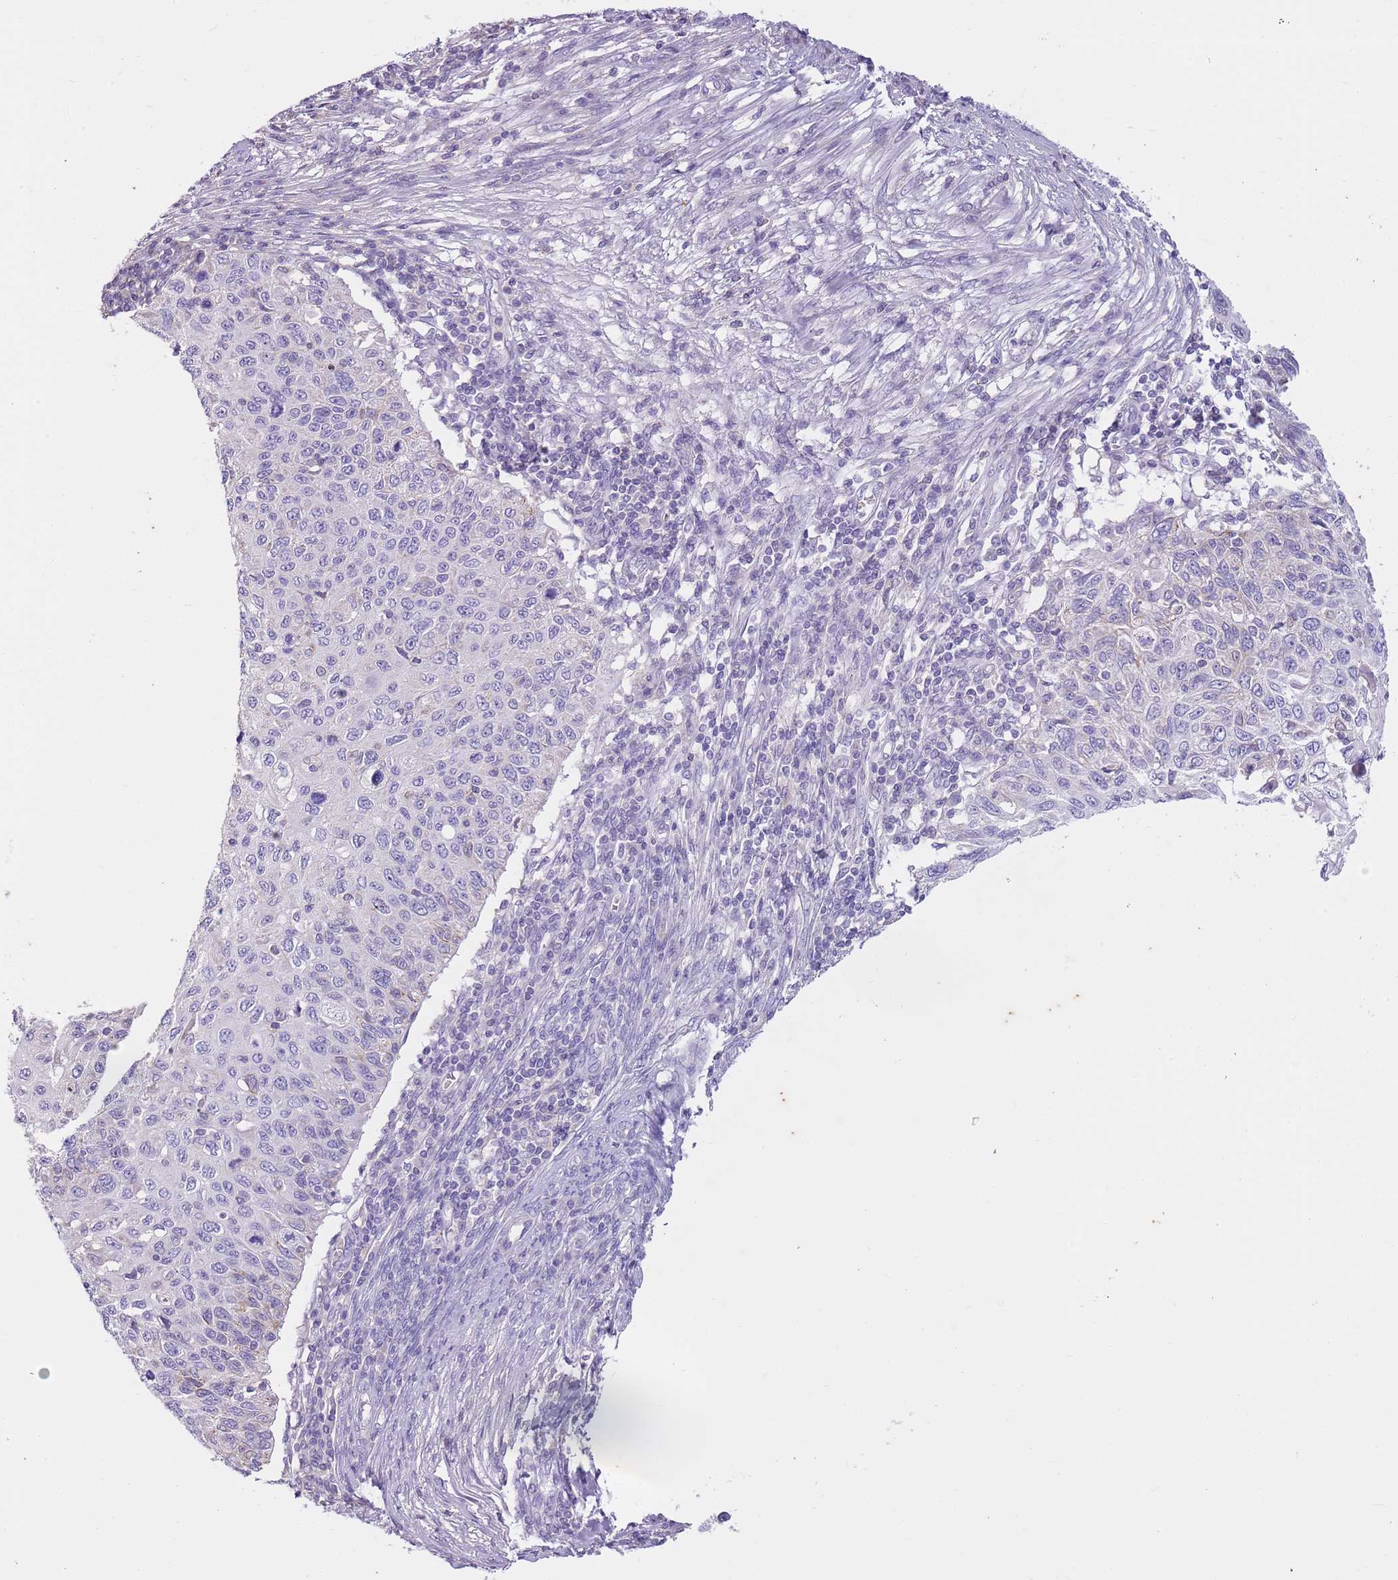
{"staining": {"intensity": "strong", "quantity": "25%-75%", "location": "cytoplasmic/membranous"}, "tissue": "cervical cancer", "cell_type": "Tumor cells", "image_type": "cancer", "snomed": [{"axis": "morphology", "description": "Squamous cell carcinoma, NOS"}, {"axis": "topography", "description": "Cervix"}], "caption": "This image reveals IHC staining of squamous cell carcinoma (cervical), with high strong cytoplasmic/membranous positivity in approximately 25%-75% of tumor cells.", "gene": "CNPPD1", "patient": {"sex": "female", "age": 70}}